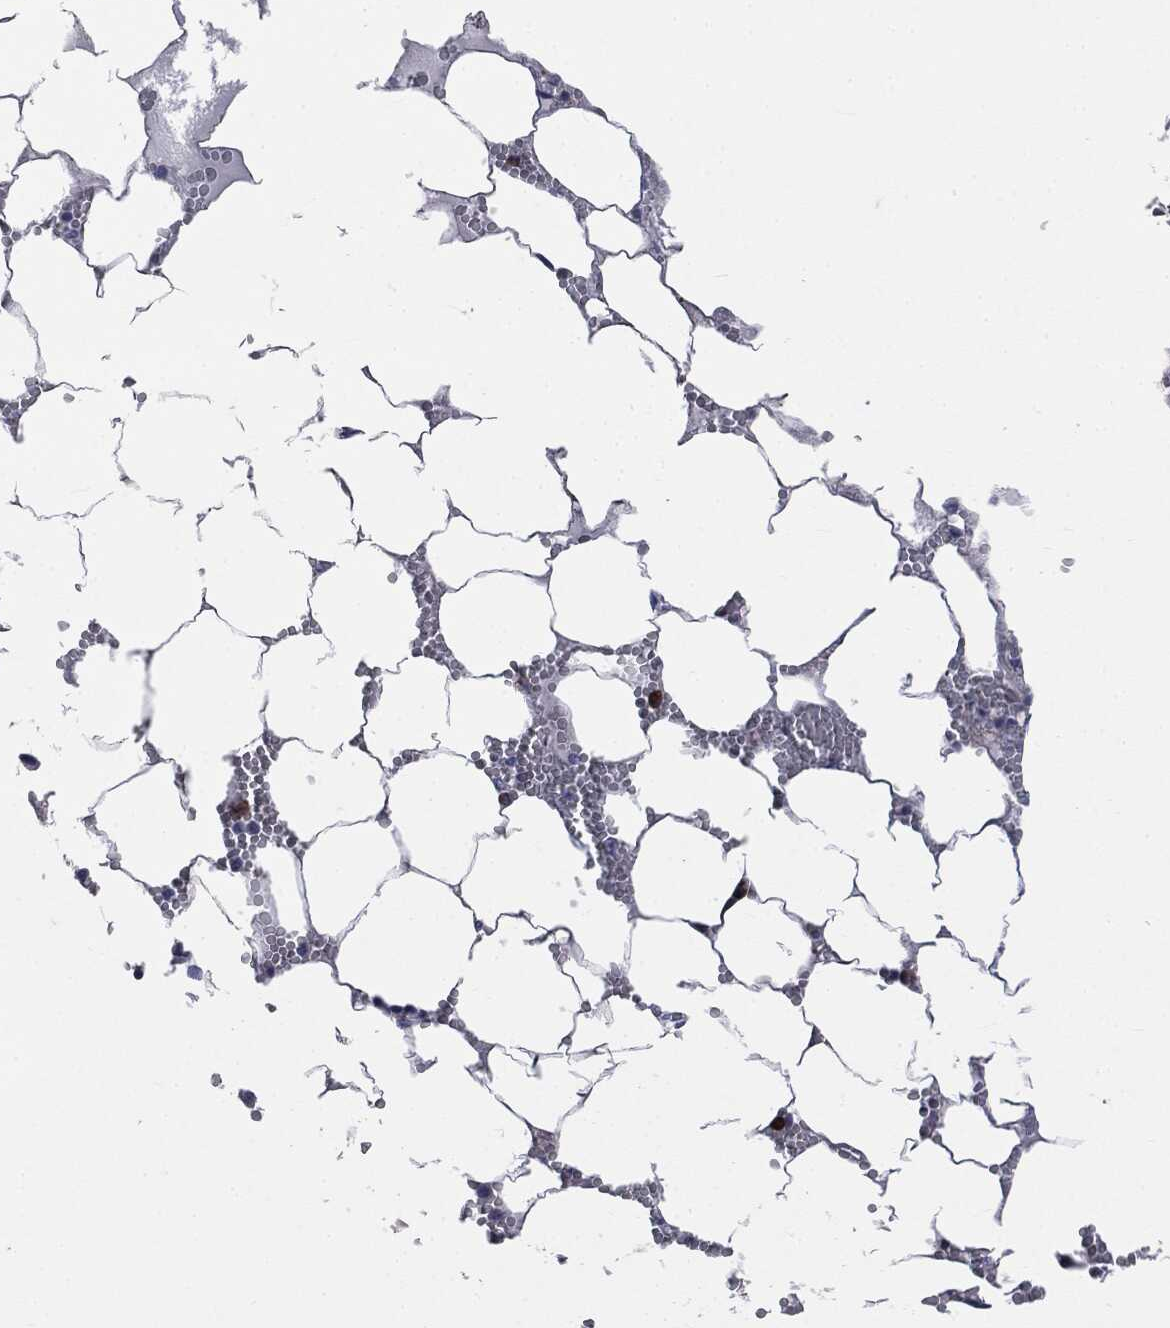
{"staining": {"intensity": "negative", "quantity": "none", "location": "none"}, "tissue": "bone marrow", "cell_type": "Hematopoietic cells", "image_type": "normal", "snomed": [{"axis": "morphology", "description": "Normal tissue, NOS"}, {"axis": "topography", "description": "Bone marrow"}], "caption": "High power microscopy image of an IHC photomicrograph of benign bone marrow, revealing no significant positivity in hematopoietic cells. (DAB (3,3'-diaminobenzidine) IHC, high magnification).", "gene": "PTGS2", "patient": {"sex": "female", "age": 64}}